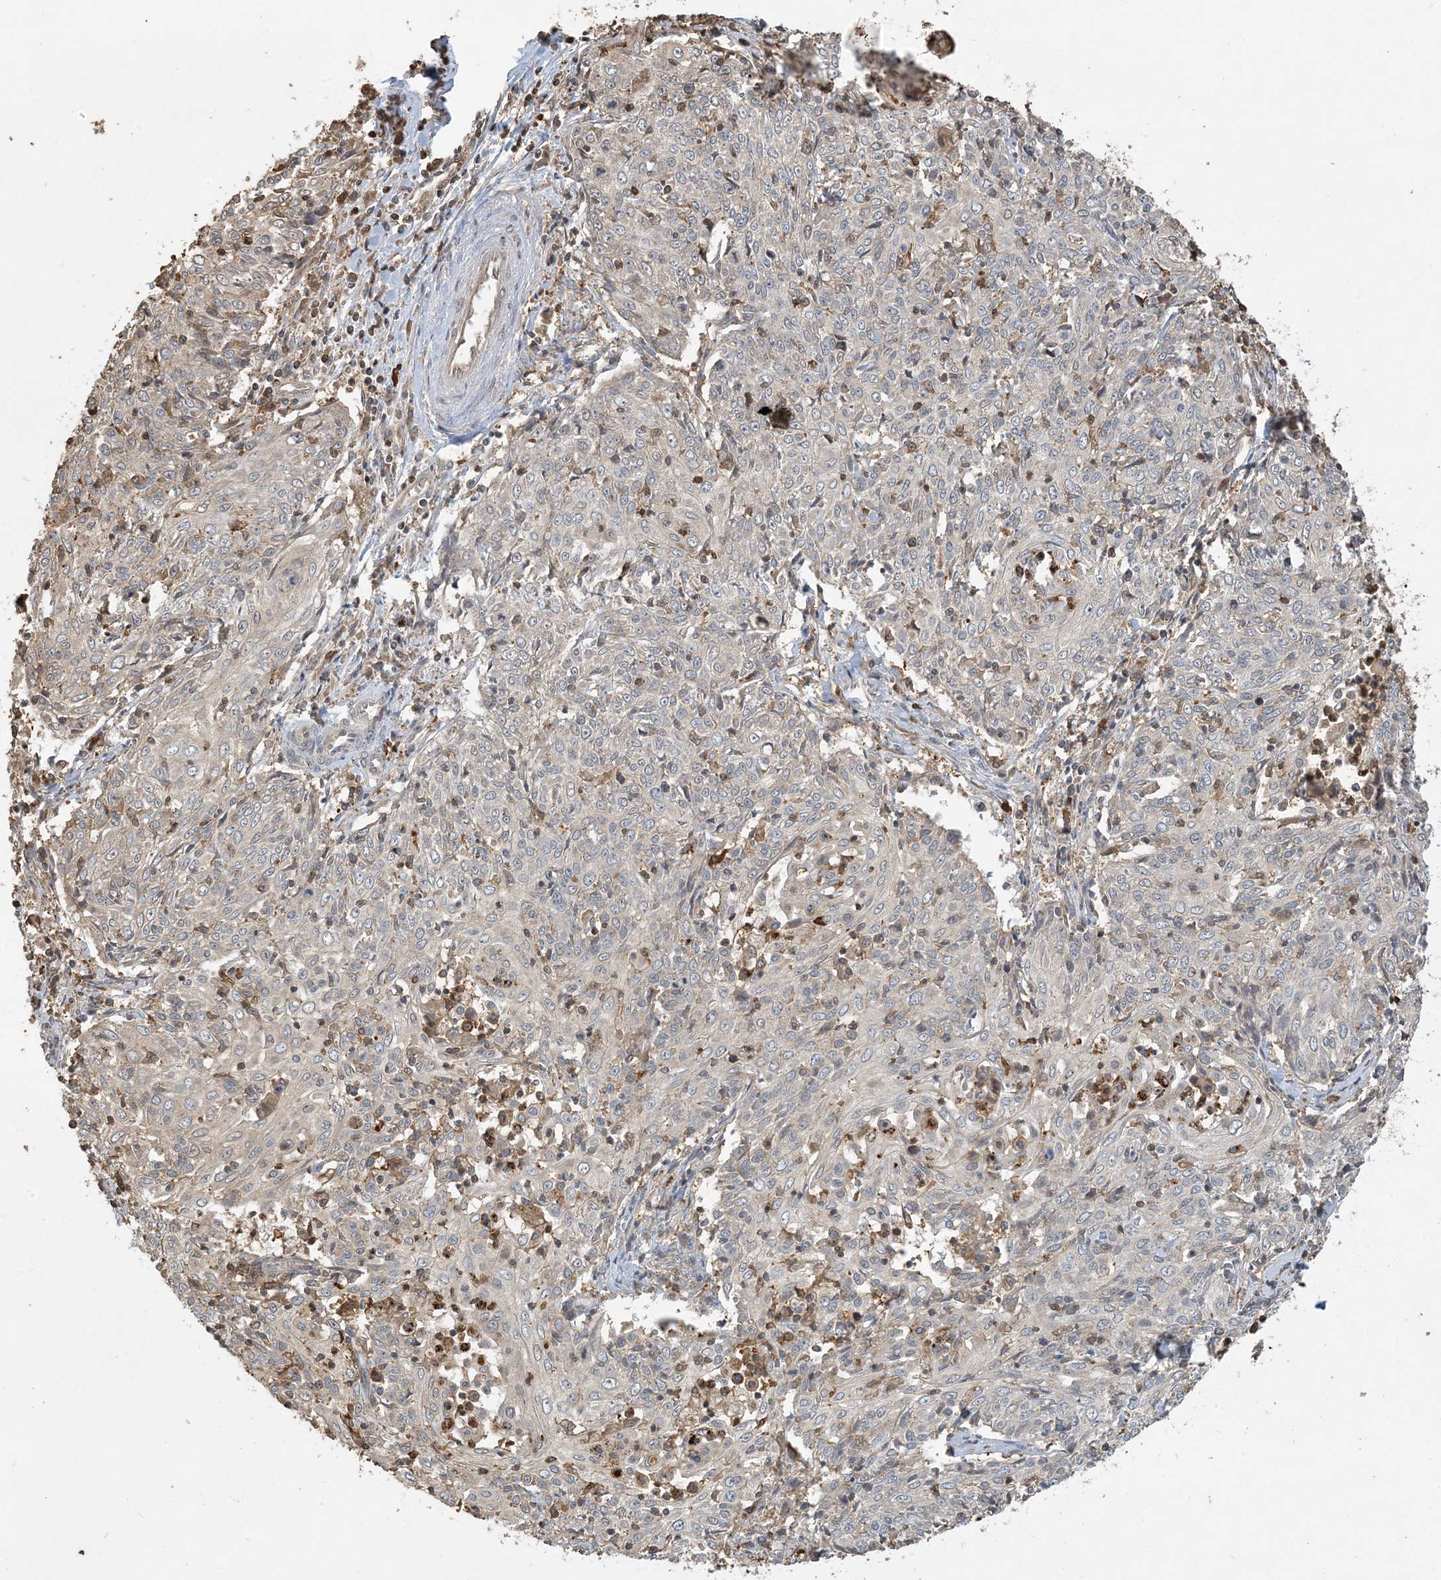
{"staining": {"intensity": "negative", "quantity": "none", "location": "none"}, "tissue": "cervical cancer", "cell_type": "Tumor cells", "image_type": "cancer", "snomed": [{"axis": "morphology", "description": "Squamous cell carcinoma, NOS"}, {"axis": "topography", "description": "Cervix"}], "caption": "High power microscopy photomicrograph of an immunohistochemistry histopathology image of cervical cancer (squamous cell carcinoma), revealing no significant positivity in tumor cells.", "gene": "TMSB4X", "patient": {"sex": "female", "age": 48}}